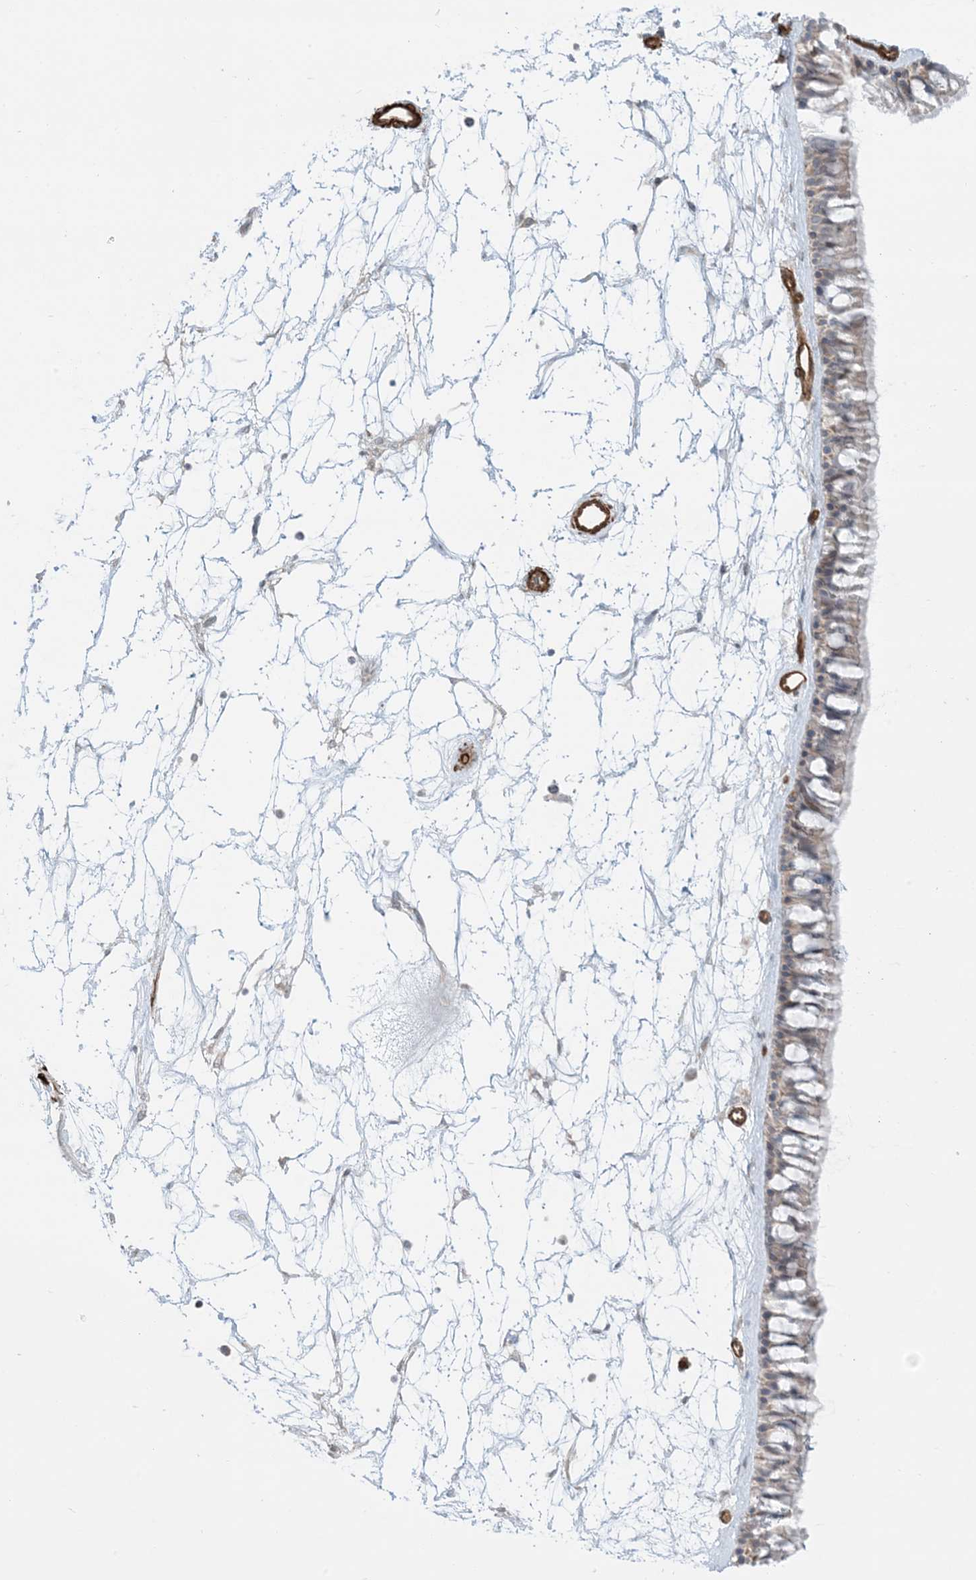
{"staining": {"intensity": "negative", "quantity": "none", "location": "none"}, "tissue": "nasopharynx", "cell_type": "Respiratory epithelial cells", "image_type": "normal", "snomed": [{"axis": "morphology", "description": "Normal tissue, NOS"}, {"axis": "topography", "description": "Nasopharynx"}], "caption": "Respiratory epithelial cells are negative for brown protein staining in benign nasopharynx.", "gene": "PPM1F", "patient": {"sex": "male", "age": 64}}